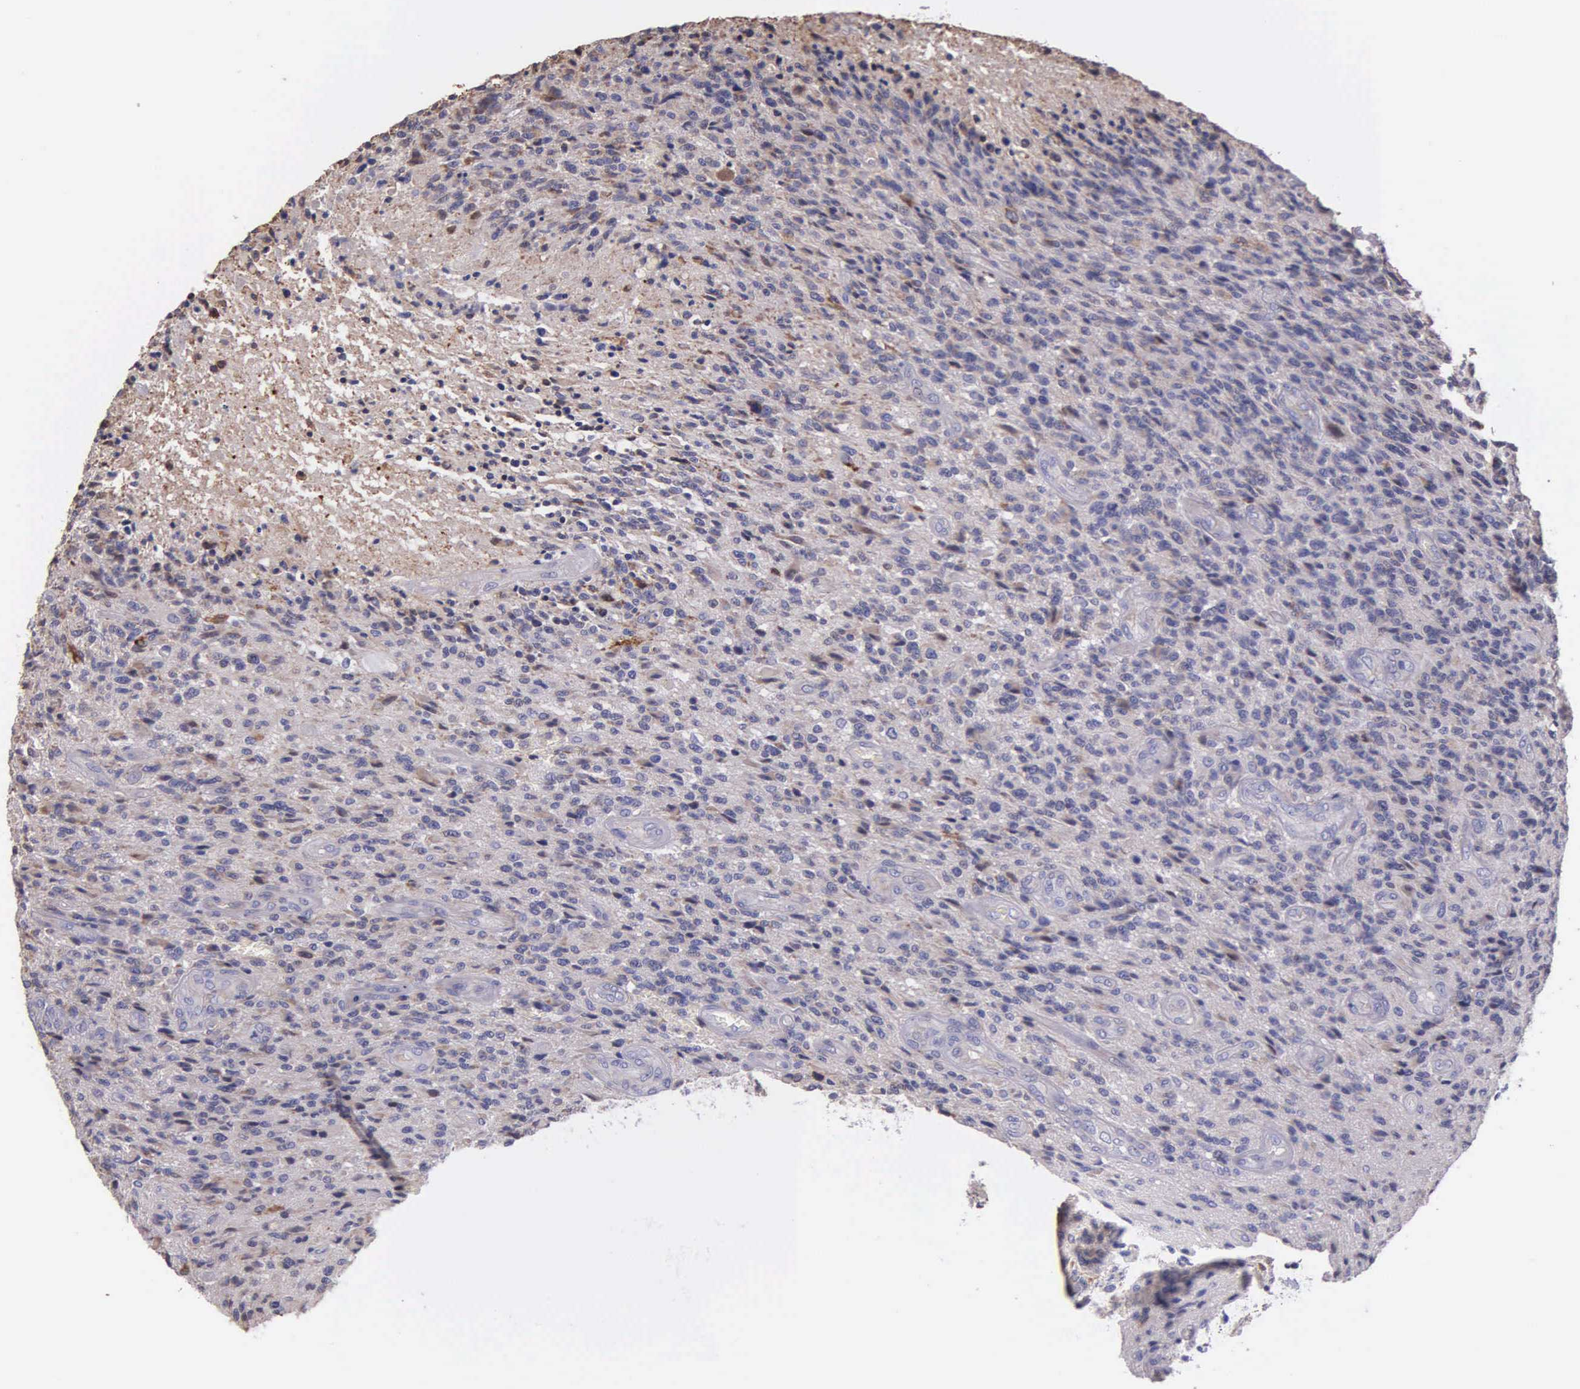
{"staining": {"intensity": "weak", "quantity": "25%-75%", "location": "cytoplasmic/membranous"}, "tissue": "glioma", "cell_type": "Tumor cells", "image_type": "cancer", "snomed": [{"axis": "morphology", "description": "Glioma, malignant, High grade"}, {"axis": "topography", "description": "Brain"}], "caption": "Tumor cells reveal low levels of weak cytoplasmic/membranous positivity in approximately 25%-75% of cells in glioma.", "gene": "ZC3H12B", "patient": {"sex": "male", "age": 36}}